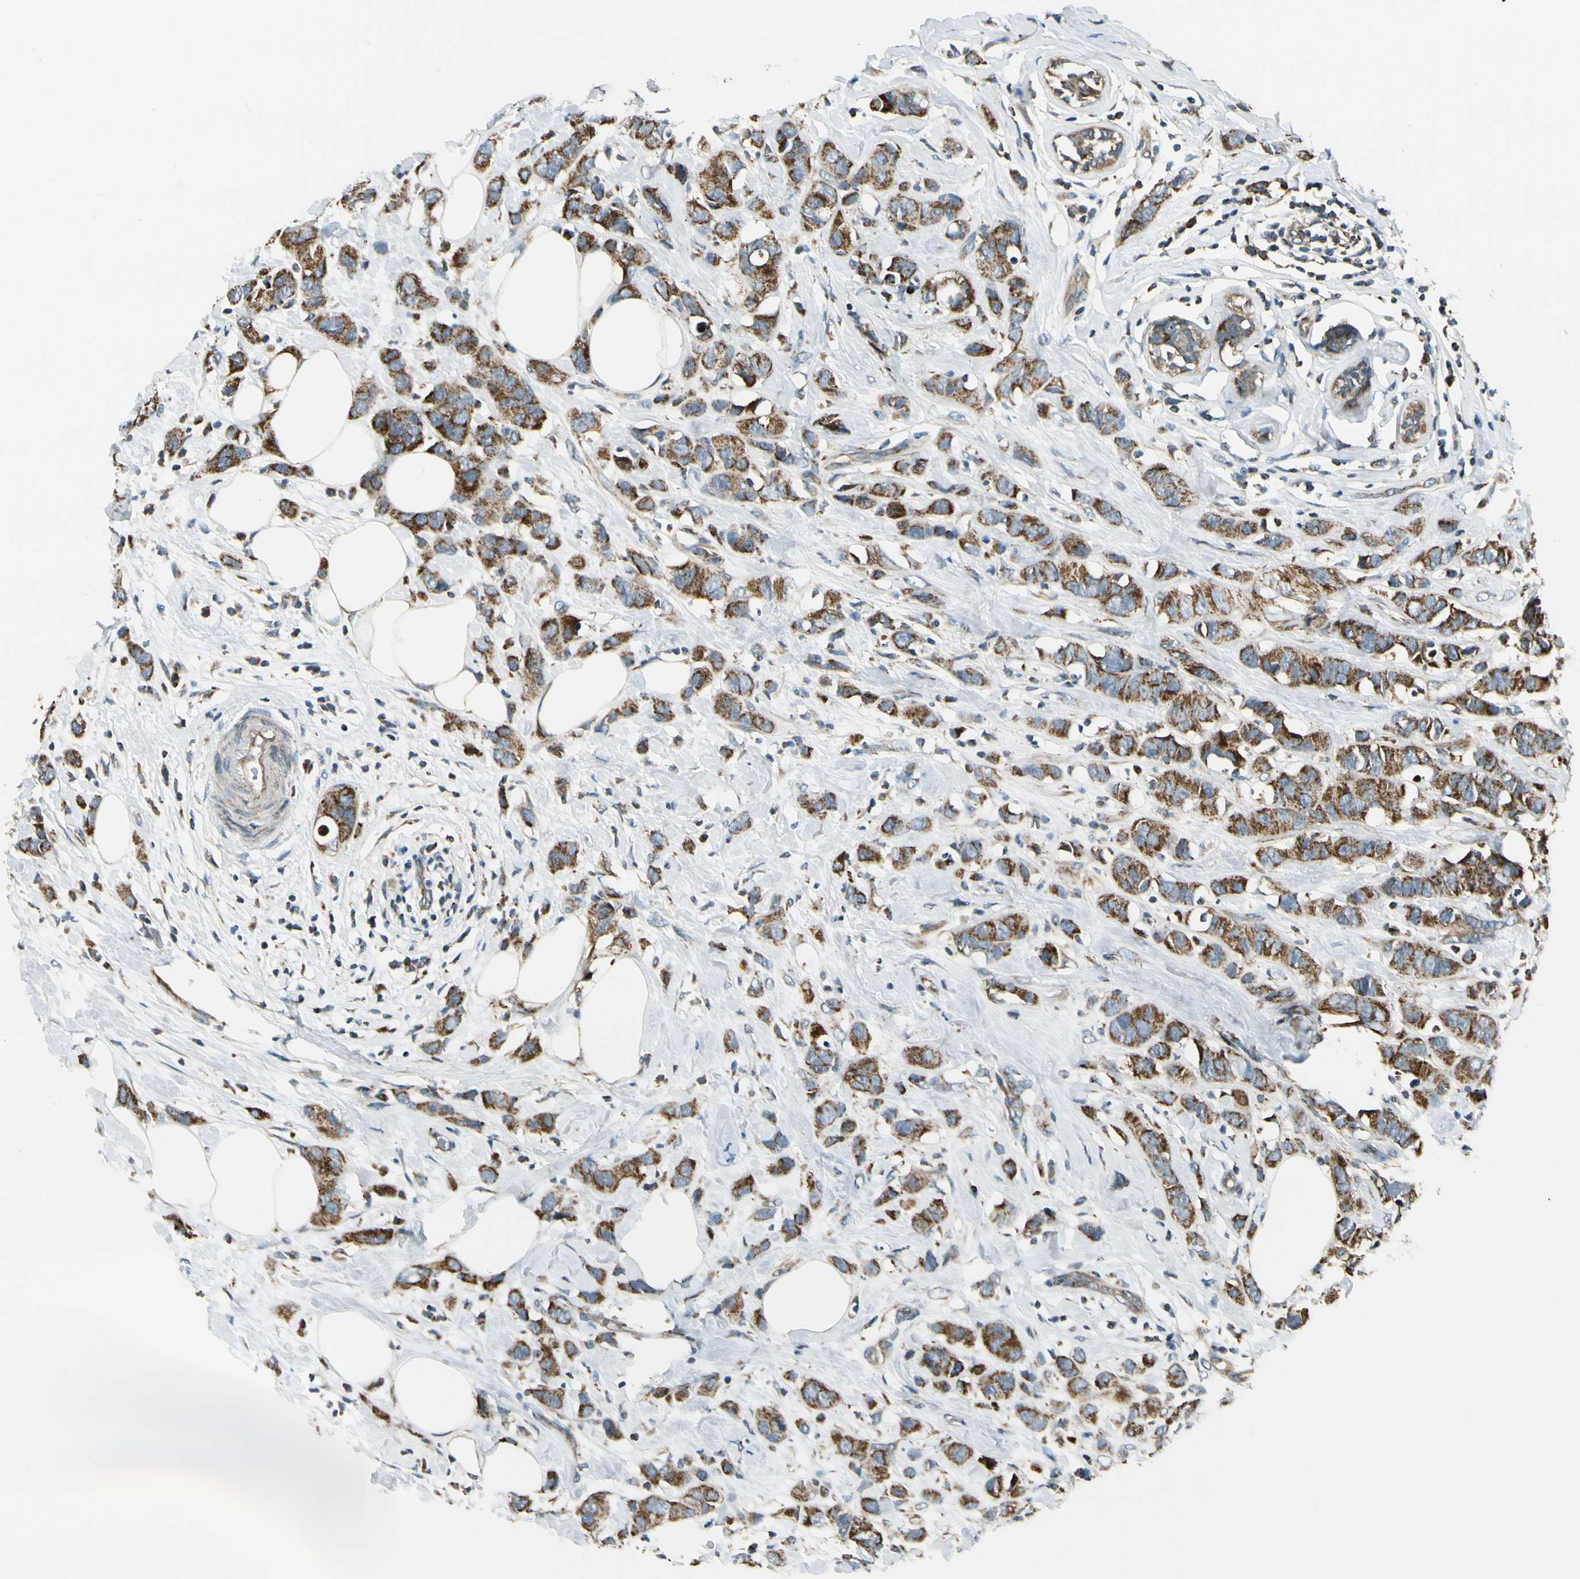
{"staining": {"intensity": "strong", "quantity": ">75%", "location": "cytoplasmic/membranous"}, "tissue": "breast cancer", "cell_type": "Tumor cells", "image_type": "cancer", "snomed": [{"axis": "morphology", "description": "Normal tissue, NOS"}, {"axis": "morphology", "description": "Duct carcinoma"}, {"axis": "topography", "description": "Breast"}], "caption": "Breast cancer (infiltrating ductal carcinoma) stained for a protein displays strong cytoplasmic/membranous positivity in tumor cells.", "gene": "EPHB3", "patient": {"sex": "female", "age": 50}}